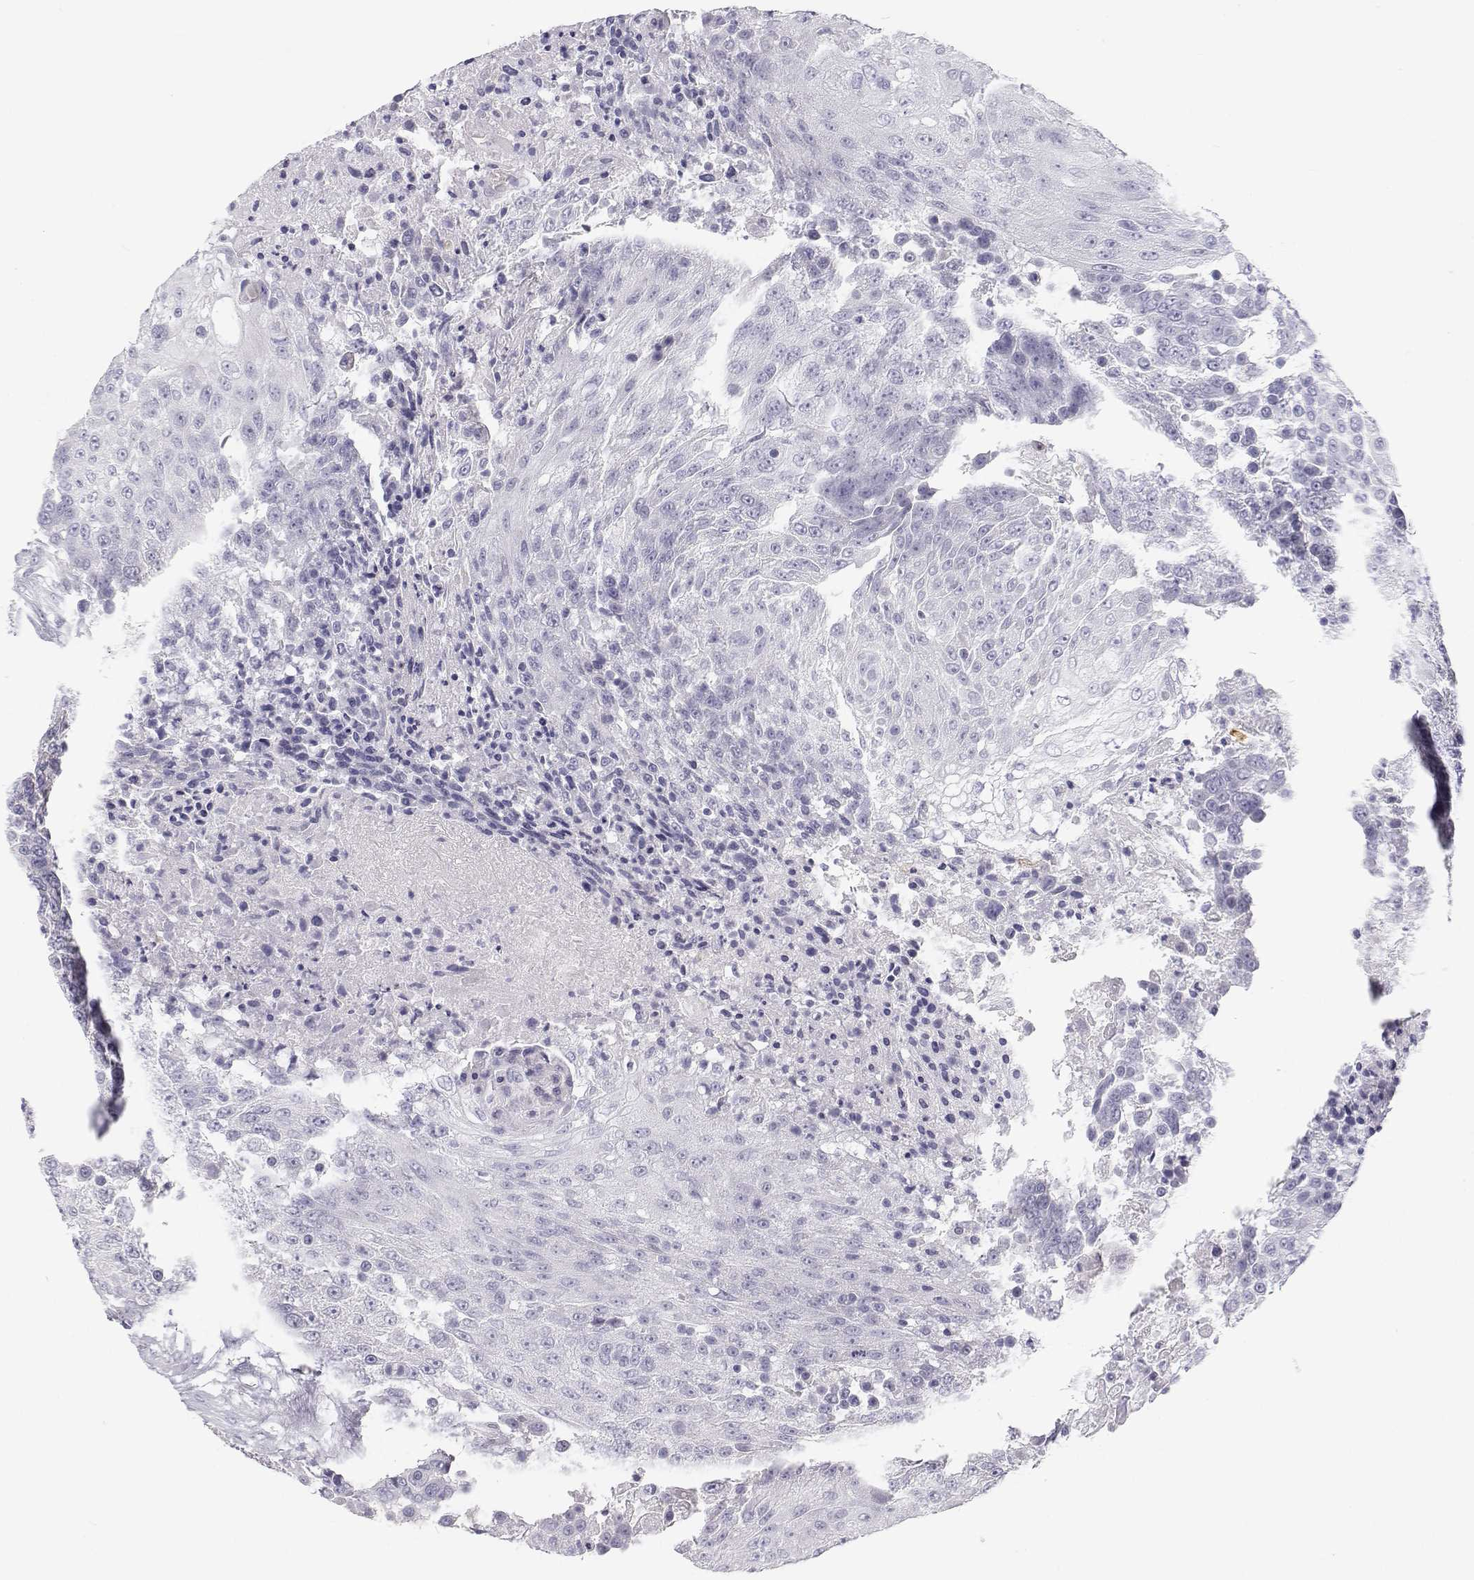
{"staining": {"intensity": "negative", "quantity": "none", "location": "none"}, "tissue": "urothelial cancer", "cell_type": "Tumor cells", "image_type": "cancer", "snomed": [{"axis": "morphology", "description": "Urothelial carcinoma, High grade"}, {"axis": "topography", "description": "Urinary bladder"}], "caption": "This is an immunohistochemistry (IHC) histopathology image of urothelial carcinoma (high-grade). There is no positivity in tumor cells.", "gene": "TTN", "patient": {"sex": "female", "age": 63}}